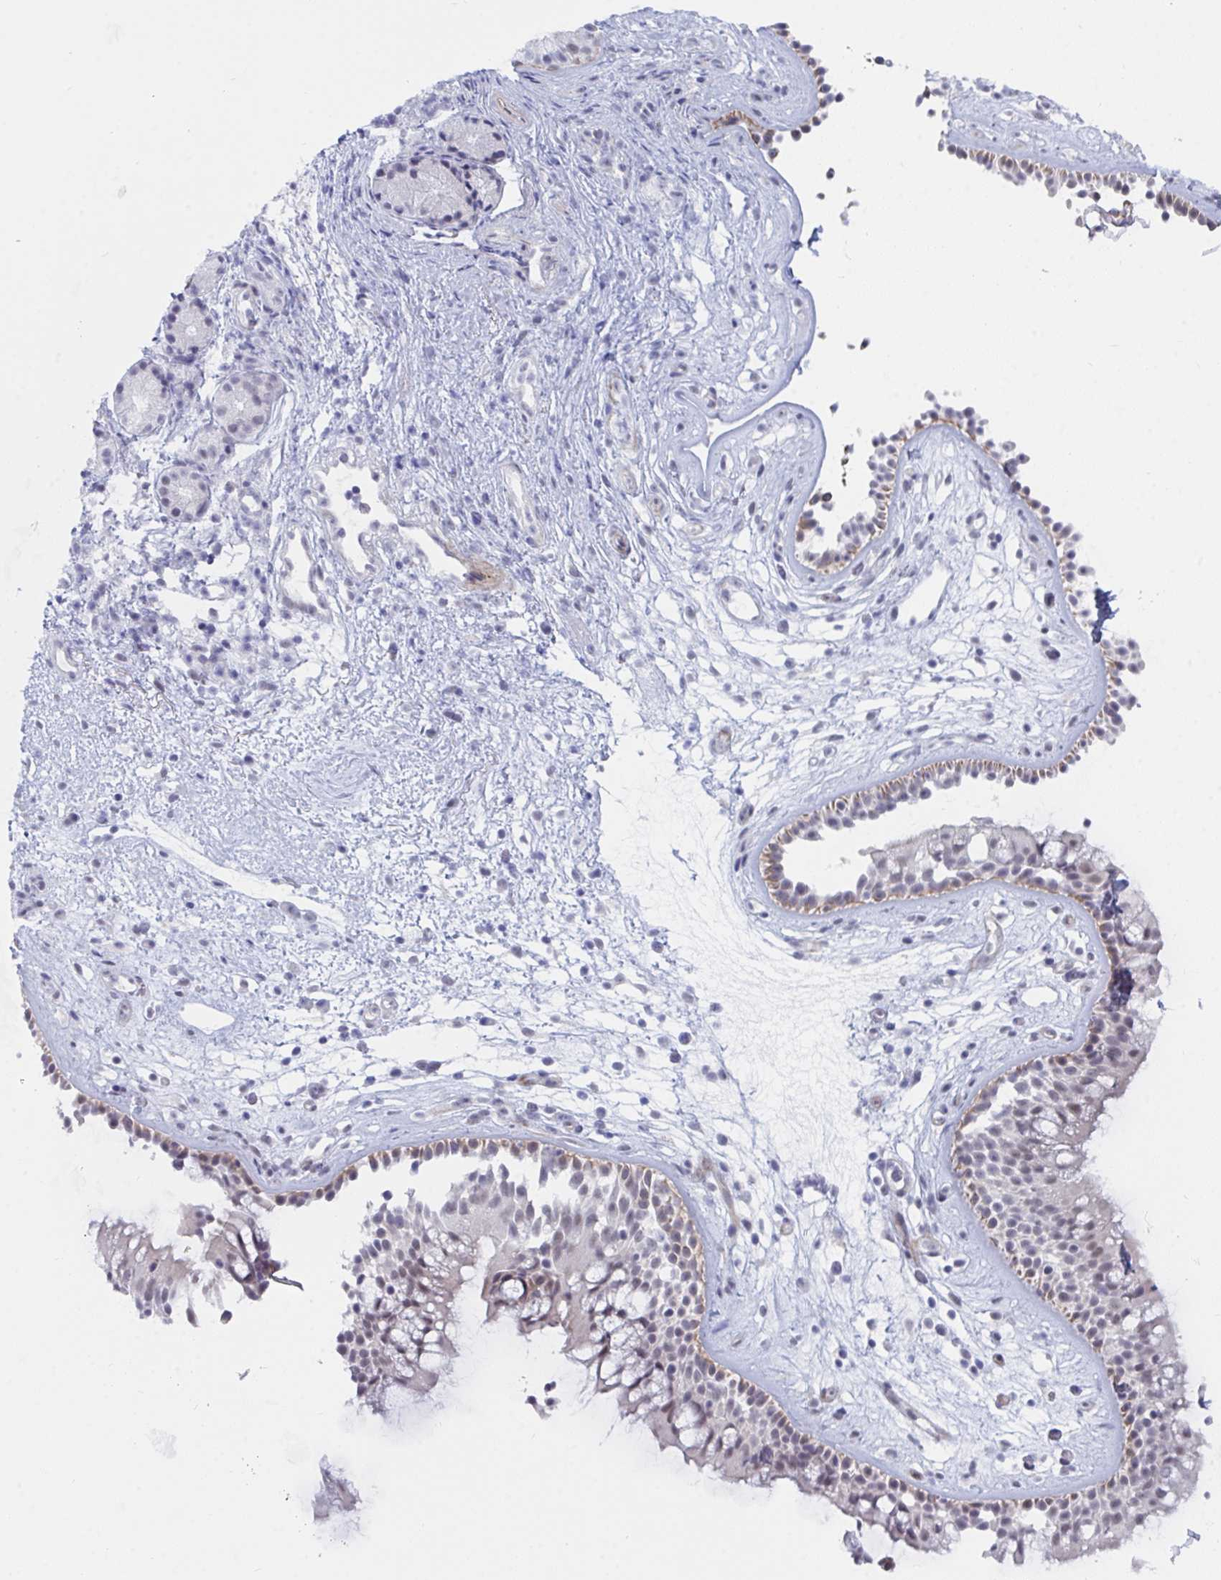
{"staining": {"intensity": "weak", "quantity": ">75%", "location": "cytoplasmic/membranous,nuclear"}, "tissue": "nasopharynx", "cell_type": "Respiratory epithelial cells", "image_type": "normal", "snomed": [{"axis": "morphology", "description": "Normal tissue, NOS"}, {"axis": "topography", "description": "Nasopharynx"}], "caption": "This is an image of immunohistochemistry (IHC) staining of normal nasopharynx, which shows weak expression in the cytoplasmic/membranous,nuclear of respiratory epithelial cells.", "gene": "DAOA", "patient": {"sex": "female", "age": 70}}